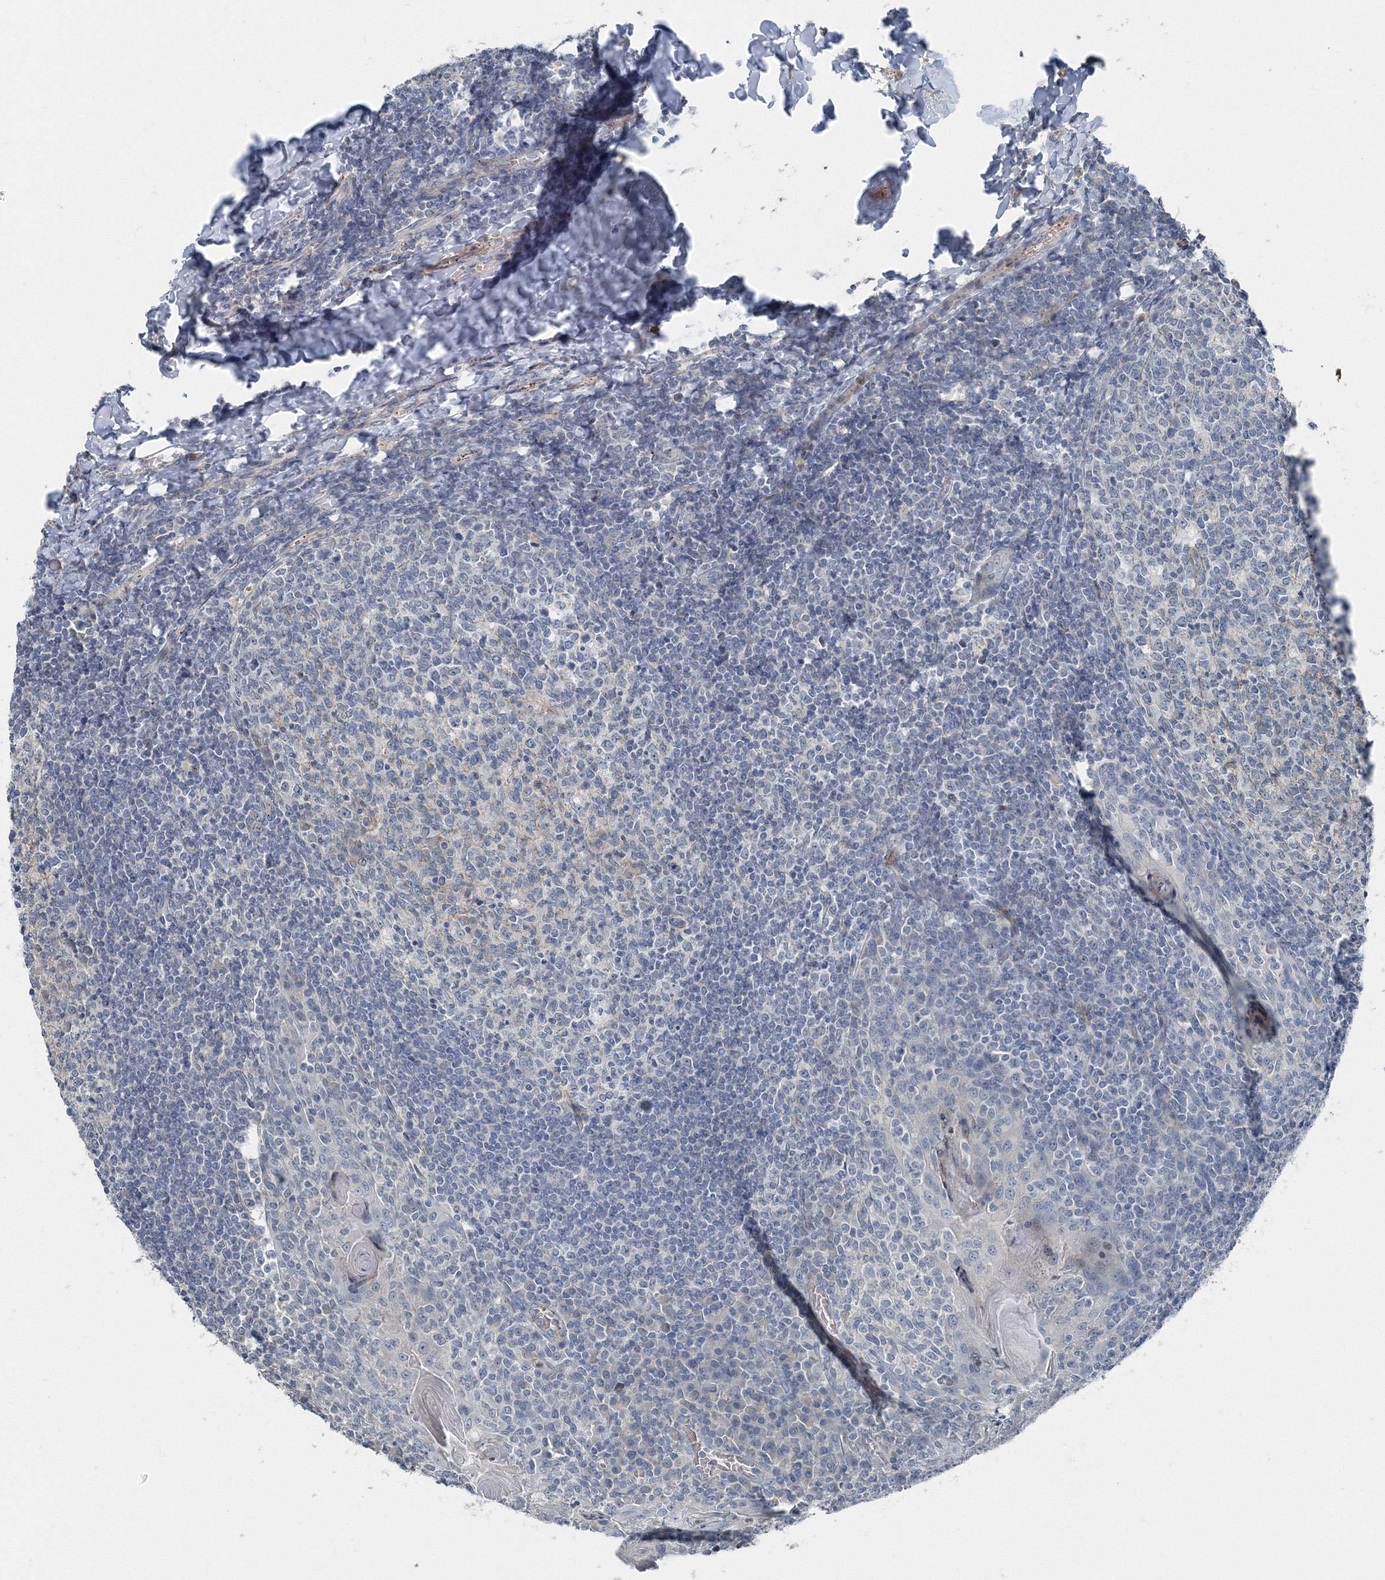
{"staining": {"intensity": "negative", "quantity": "none", "location": "none"}, "tissue": "tonsil", "cell_type": "Germinal center cells", "image_type": "normal", "snomed": [{"axis": "morphology", "description": "Normal tissue, NOS"}, {"axis": "topography", "description": "Tonsil"}], "caption": "An image of human tonsil is negative for staining in germinal center cells. (DAB IHC with hematoxylin counter stain).", "gene": "AASDH", "patient": {"sex": "female", "age": 19}}